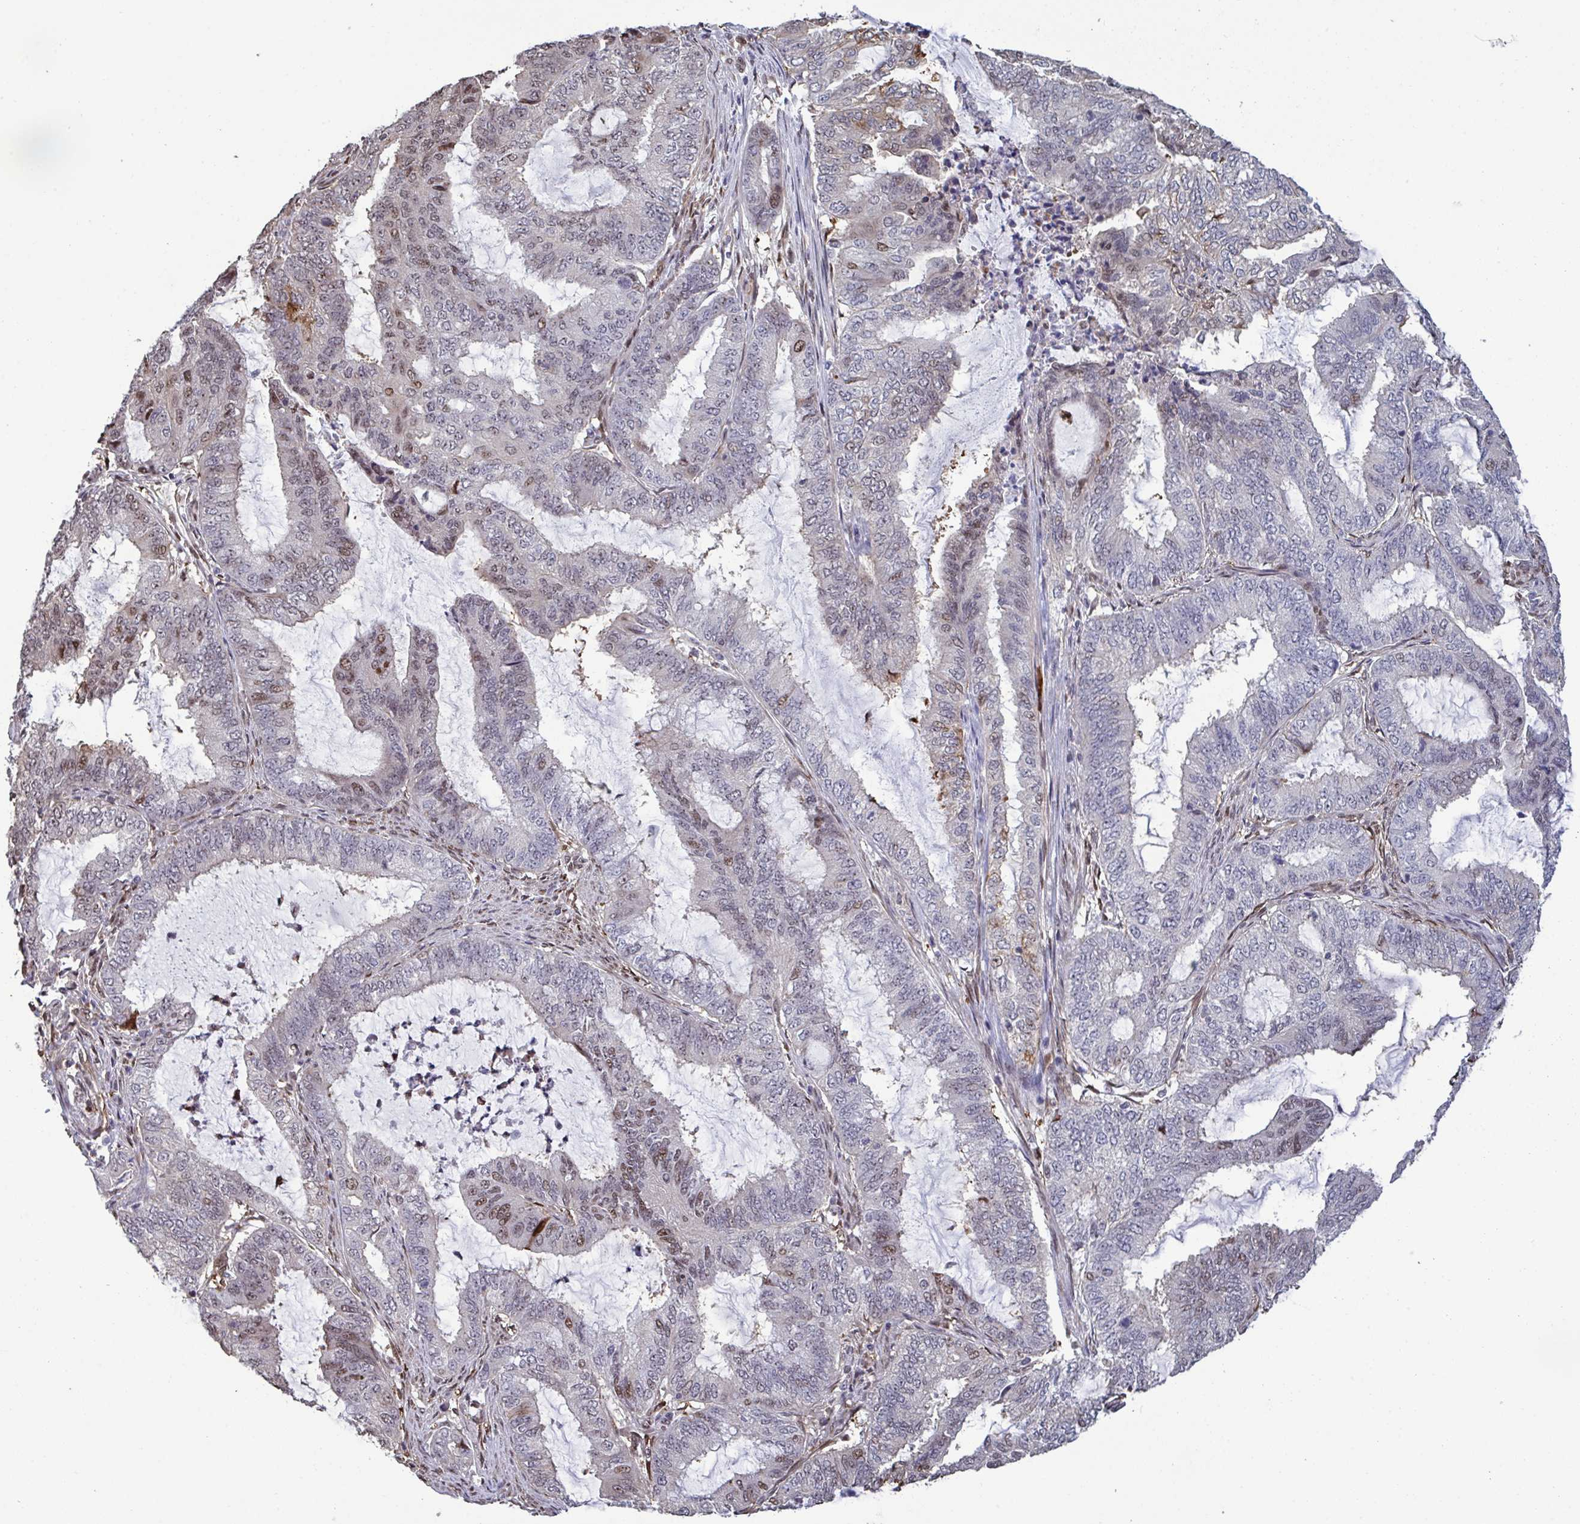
{"staining": {"intensity": "moderate", "quantity": "<25%", "location": "nuclear"}, "tissue": "endometrial cancer", "cell_type": "Tumor cells", "image_type": "cancer", "snomed": [{"axis": "morphology", "description": "Adenocarcinoma, NOS"}, {"axis": "topography", "description": "Endometrium"}], "caption": "An immunohistochemistry (IHC) micrograph of neoplastic tissue is shown. Protein staining in brown labels moderate nuclear positivity in endometrial cancer (adenocarcinoma) within tumor cells.", "gene": "PELI2", "patient": {"sex": "female", "age": 51}}